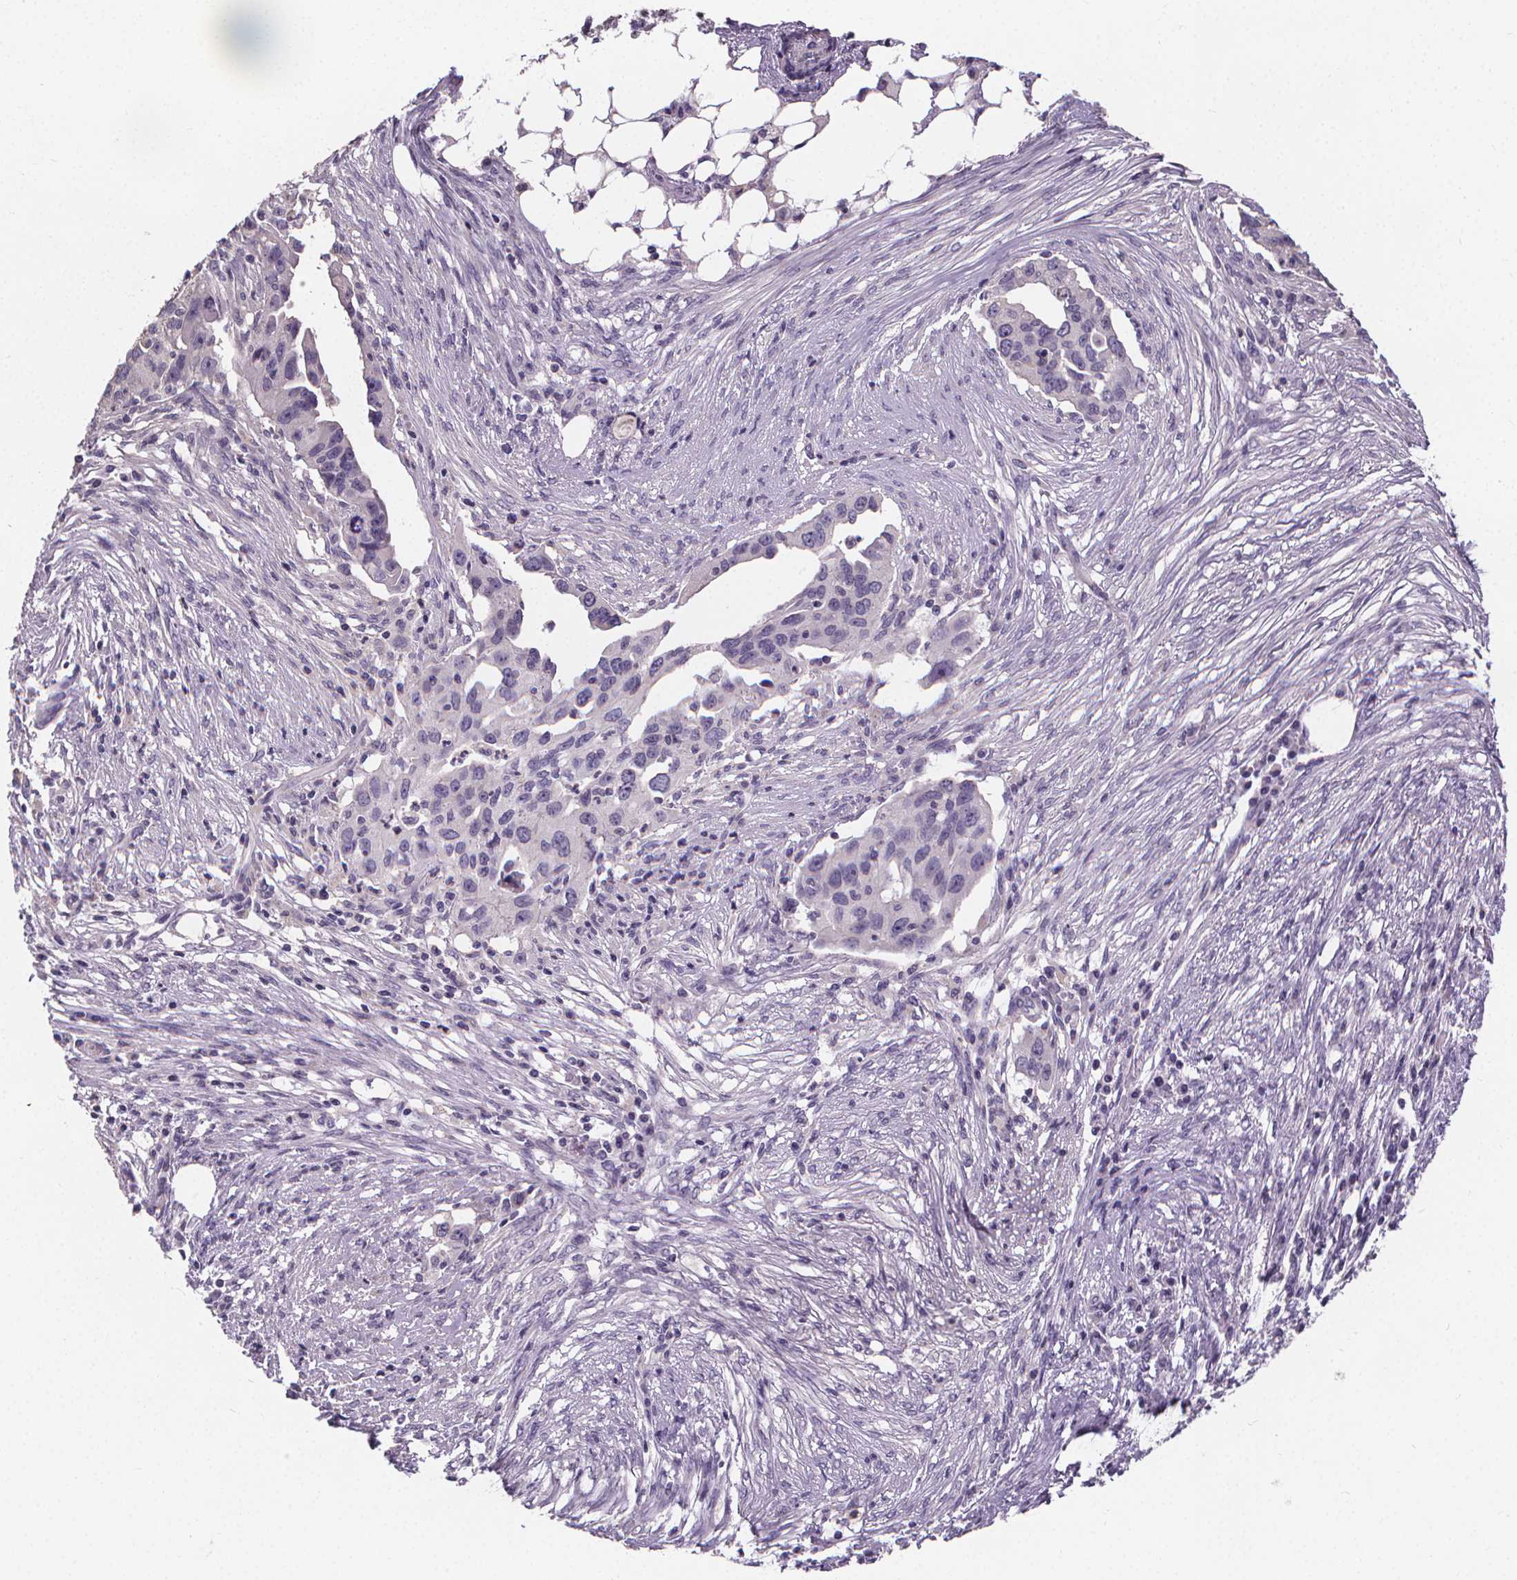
{"staining": {"intensity": "negative", "quantity": "none", "location": "none"}, "tissue": "ovarian cancer", "cell_type": "Tumor cells", "image_type": "cancer", "snomed": [{"axis": "morphology", "description": "Carcinoma, endometroid"}, {"axis": "morphology", "description": "Cystadenocarcinoma, serous, NOS"}, {"axis": "topography", "description": "Ovary"}], "caption": "Ovarian cancer was stained to show a protein in brown. There is no significant staining in tumor cells.", "gene": "ATP6V1D", "patient": {"sex": "female", "age": 45}}